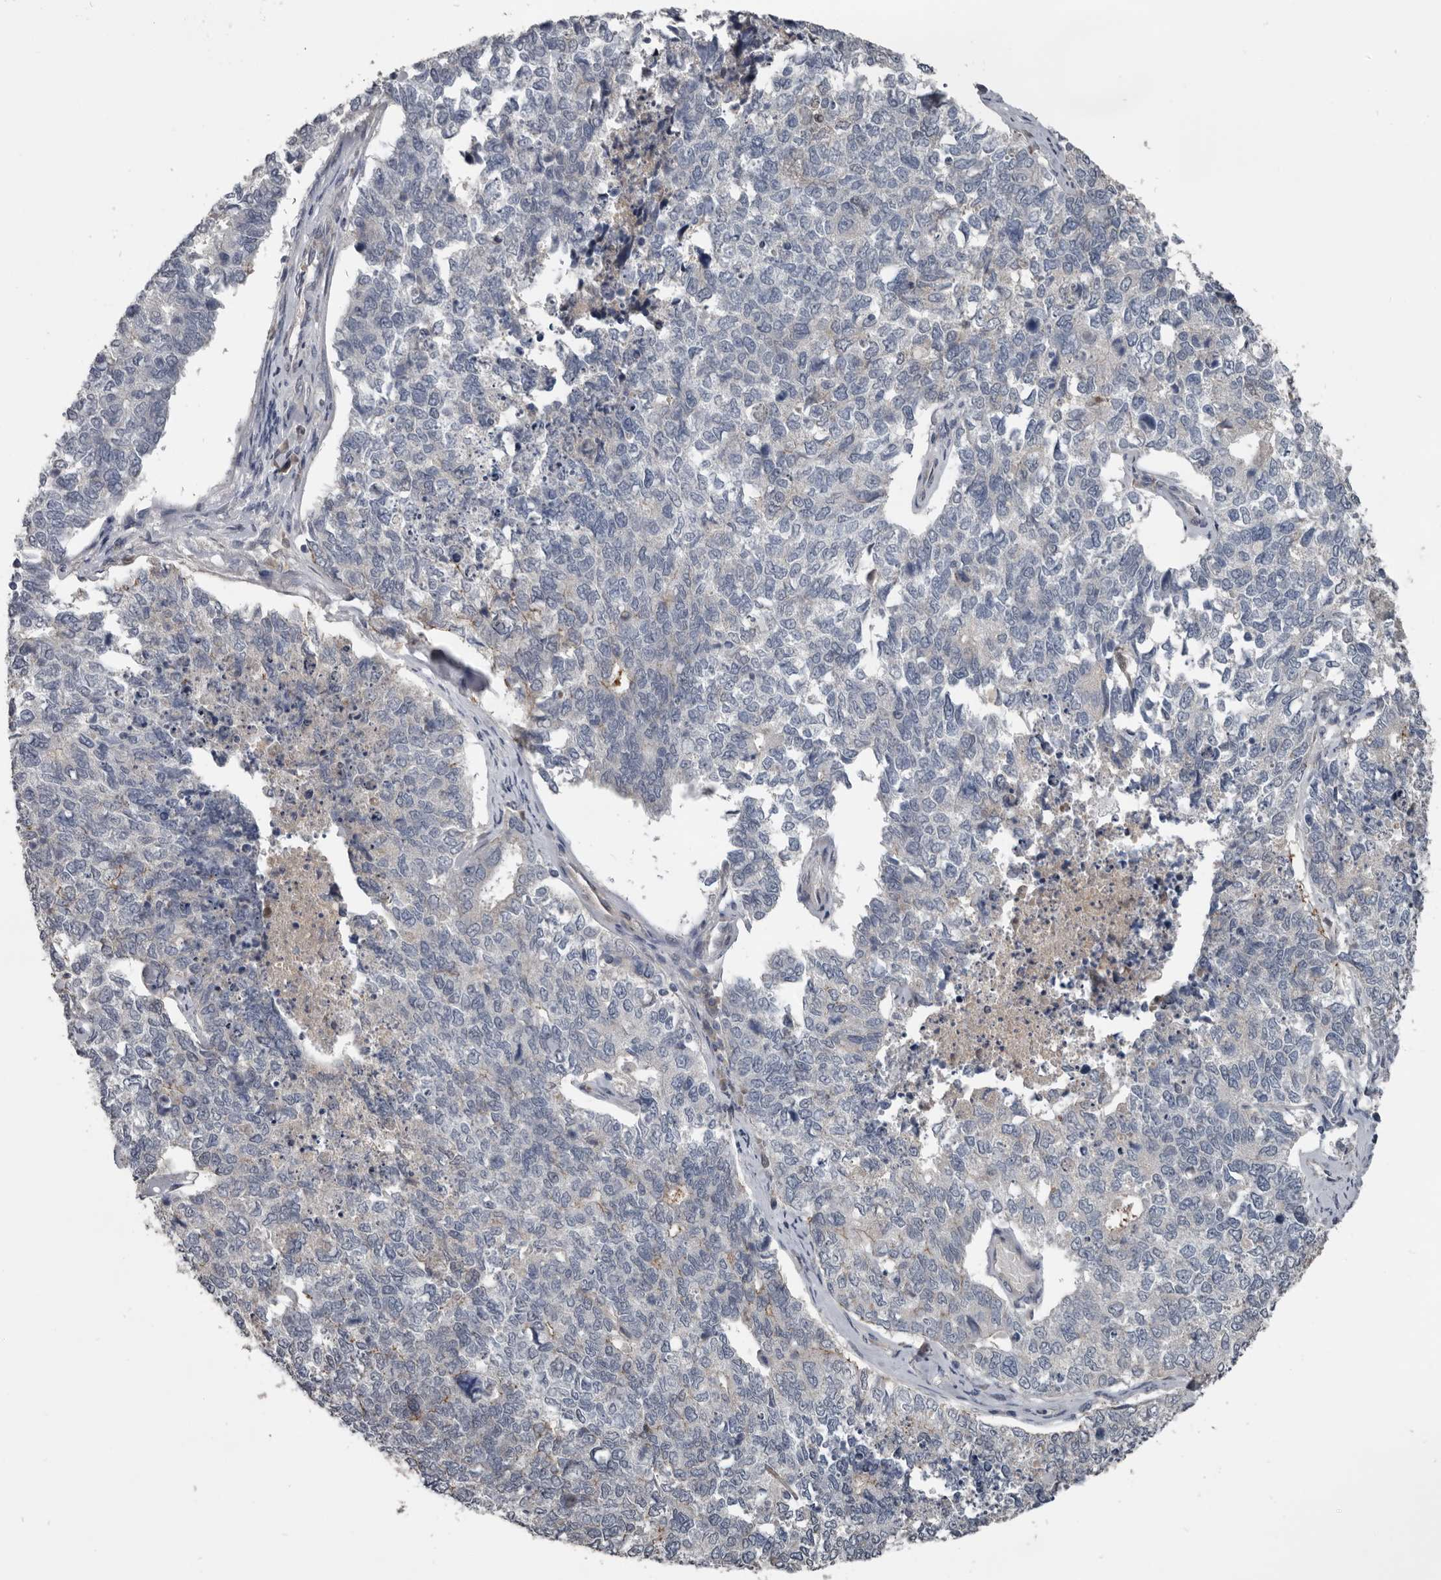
{"staining": {"intensity": "negative", "quantity": "none", "location": "none"}, "tissue": "cervical cancer", "cell_type": "Tumor cells", "image_type": "cancer", "snomed": [{"axis": "morphology", "description": "Squamous cell carcinoma, NOS"}, {"axis": "topography", "description": "Cervix"}], "caption": "An IHC histopathology image of squamous cell carcinoma (cervical) is shown. There is no staining in tumor cells of squamous cell carcinoma (cervical). The staining is performed using DAB (3,3'-diaminobenzidine) brown chromogen with nuclei counter-stained in using hematoxylin.", "gene": "C1orf216", "patient": {"sex": "female", "age": 63}}